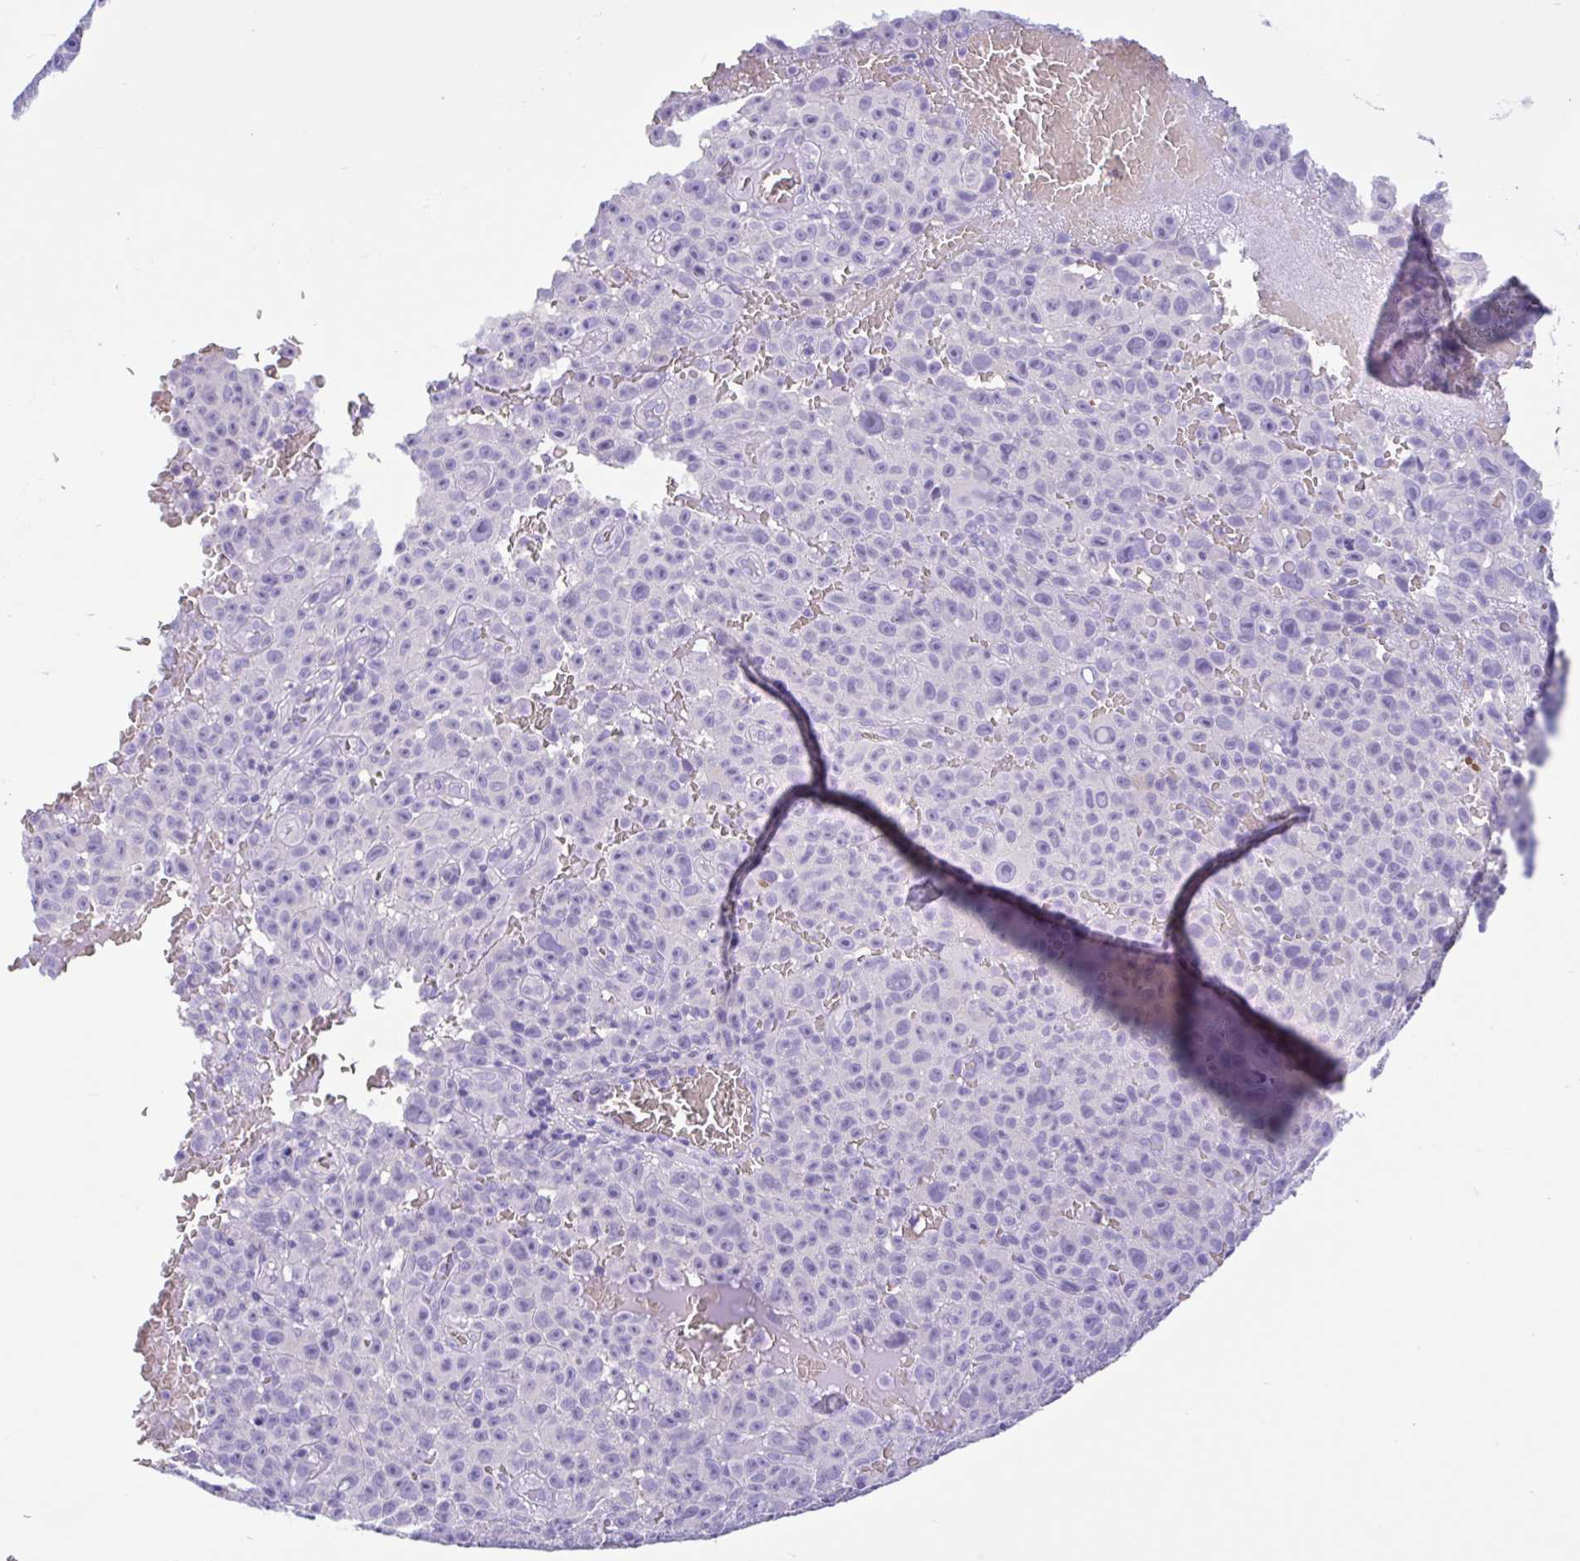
{"staining": {"intensity": "negative", "quantity": "none", "location": "none"}, "tissue": "melanoma", "cell_type": "Tumor cells", "image_type": "cancer", "snomed": [{"axis": "morphology", "description": "Malignant melanoma, NOS"}, {"axis": "topography", "description": "Skin"}], "caption": "Protein analysis of malignant melanoma demonstrates no significant positivity in tumor cells.", "gene": "TMEM79", "patient": {"sex": "female", "age": 82}}